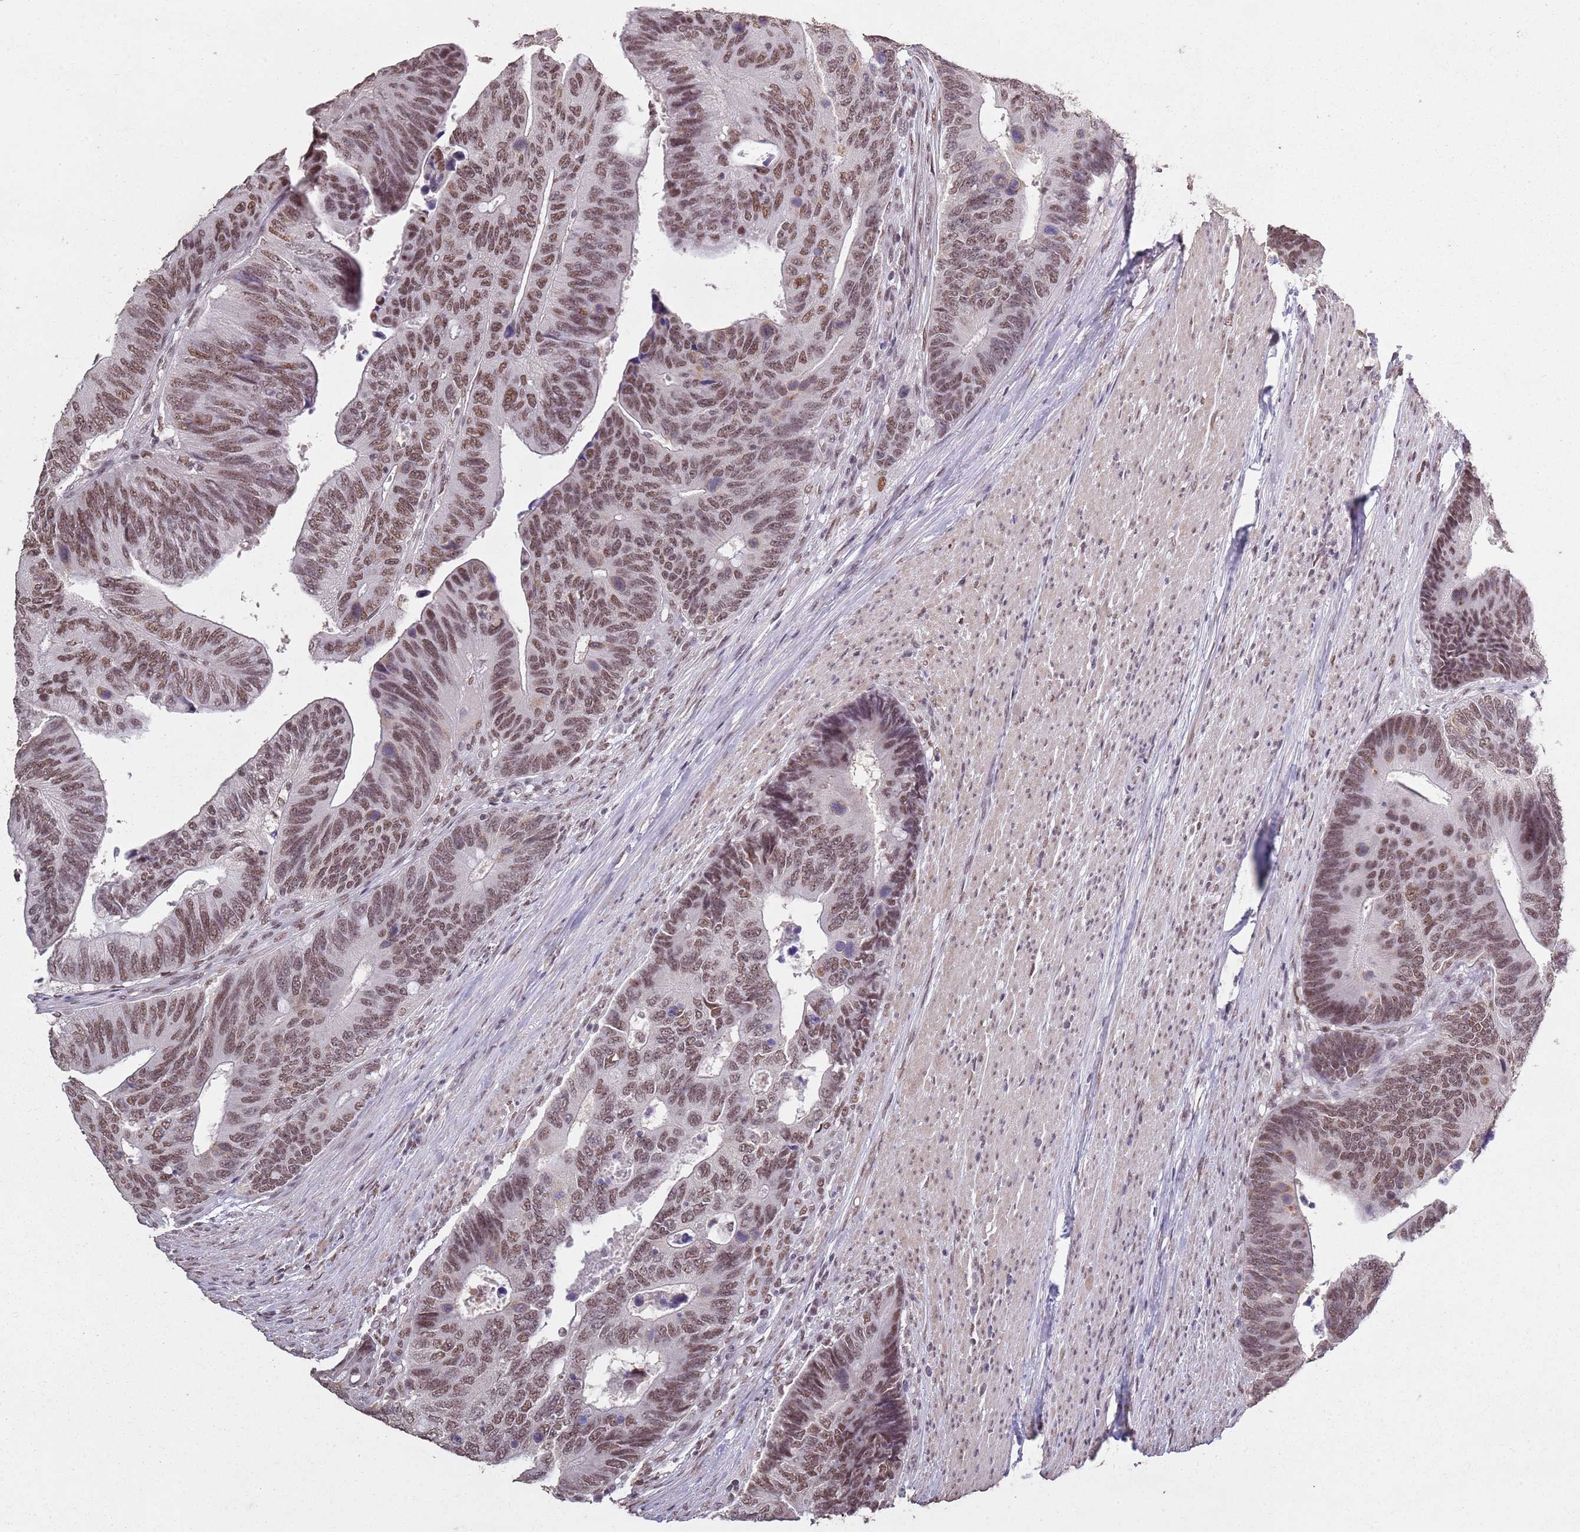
{"staining": {"intensity": "moderate", "quantity": ">75%", "location": "nuclear"}, "tissue": "colorectal cancer", "cell_type": "Tumor cells", "image_type": "cancer", "snomed": [{"axis": "morphology", "description": "Adenocarcinoma, NOS"}, {"axis": "topography", "description": "Colon"}], "caption": "Moderate nuclear positivity is identified in about >75% of tumor cells in colorectal adenocarcinoma. (brown staining indicates protein expression, while blue staining denotes nuclei).", "gene": "ARL14EP", "patient": {"sex": "male", "age": 87}}